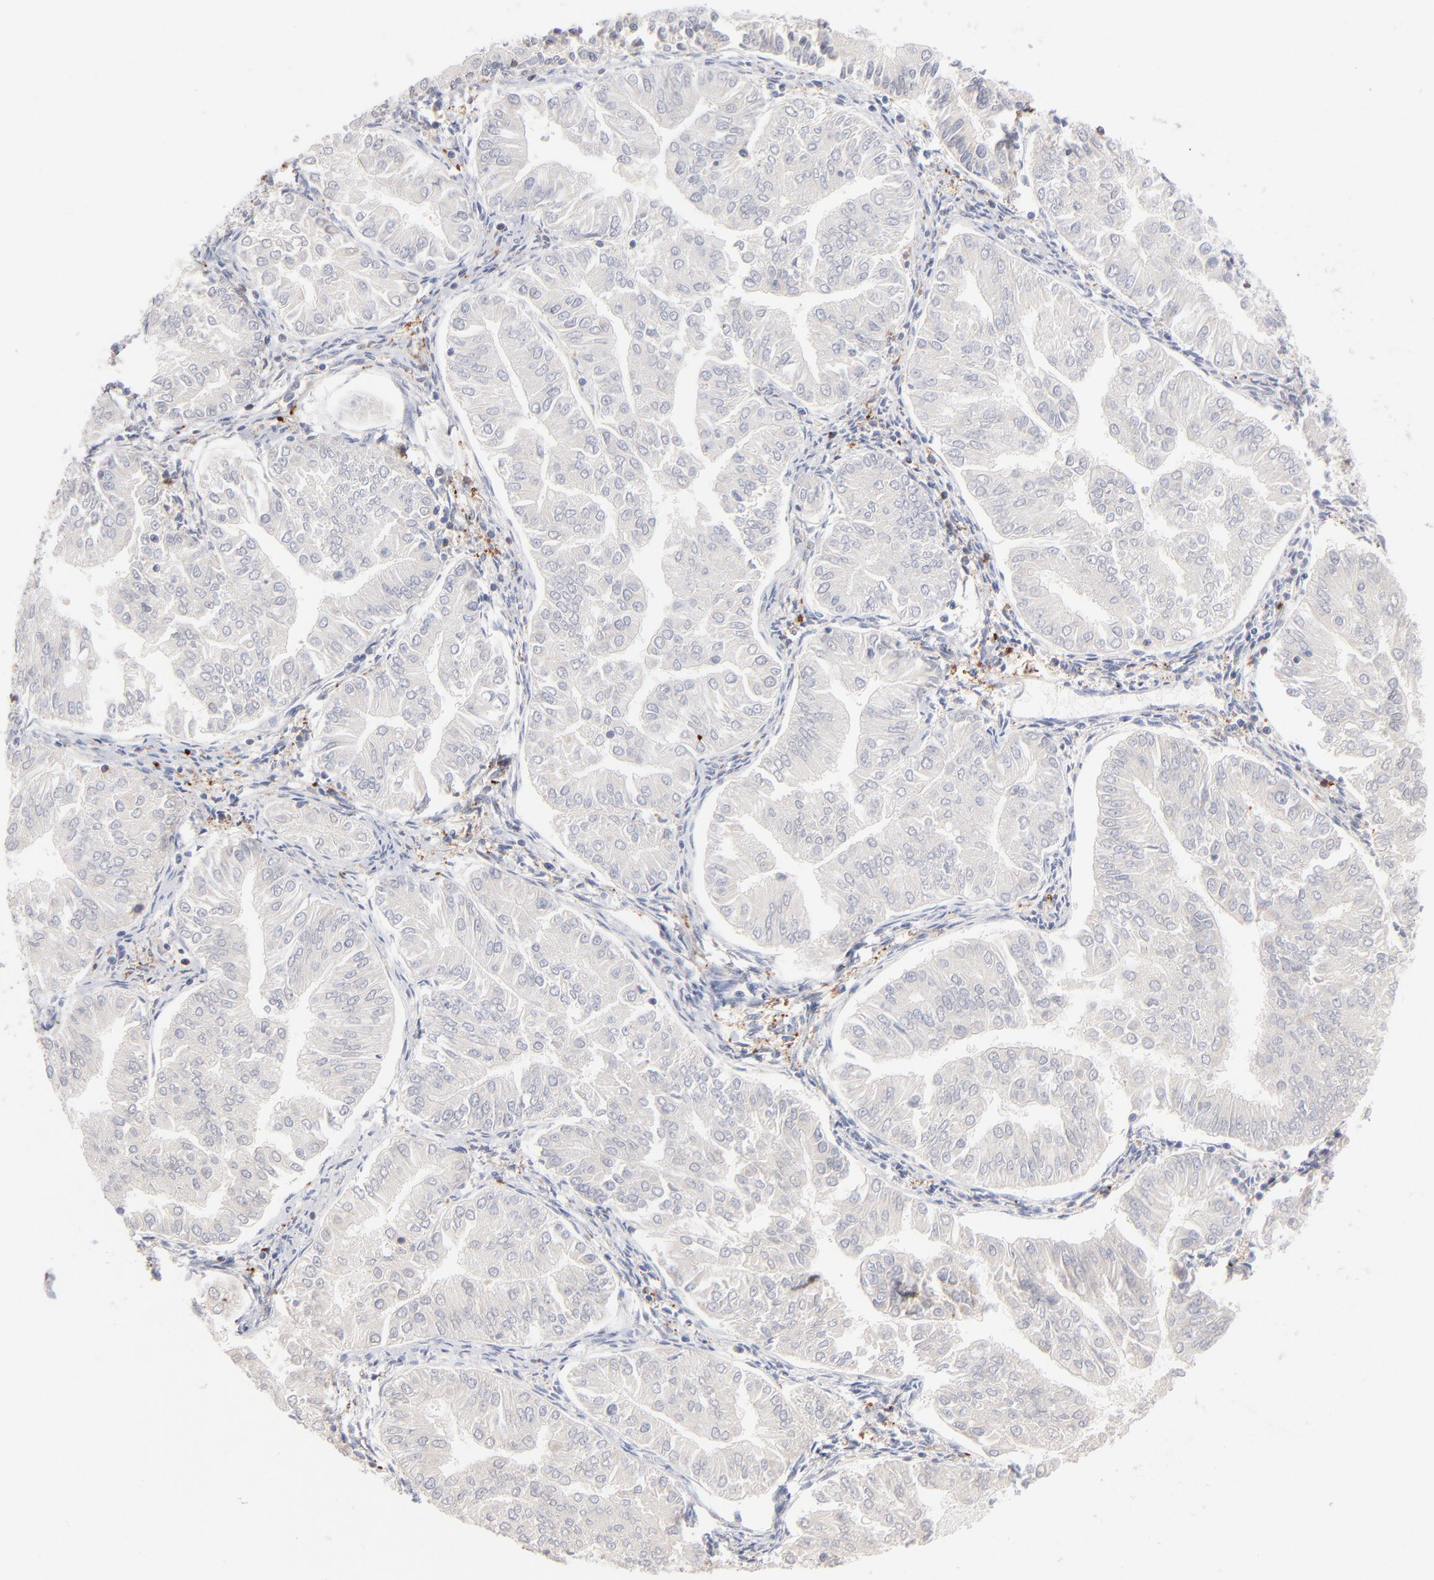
{"staining": {"intensity": "negative", "quantity": "none", "location": "none"}, "tissue": "endometrial cancer", "cell_type": "Tumor cells", "image_type": "cancer", "snomed": [{"axis": "morphology", "description": "Adenocarcinoma, NOS"}, {"axis": "topography", "description": "Endometrium"}], "caption": "DAB (3,3'-diaminobenzidine) immunohistochemical staining of endometrial cancer (adenocarcinoma) reveals no significant expression in tumor cells.", "gene": "WIPF1", "patient": {"sex": "female", "age": 53}}